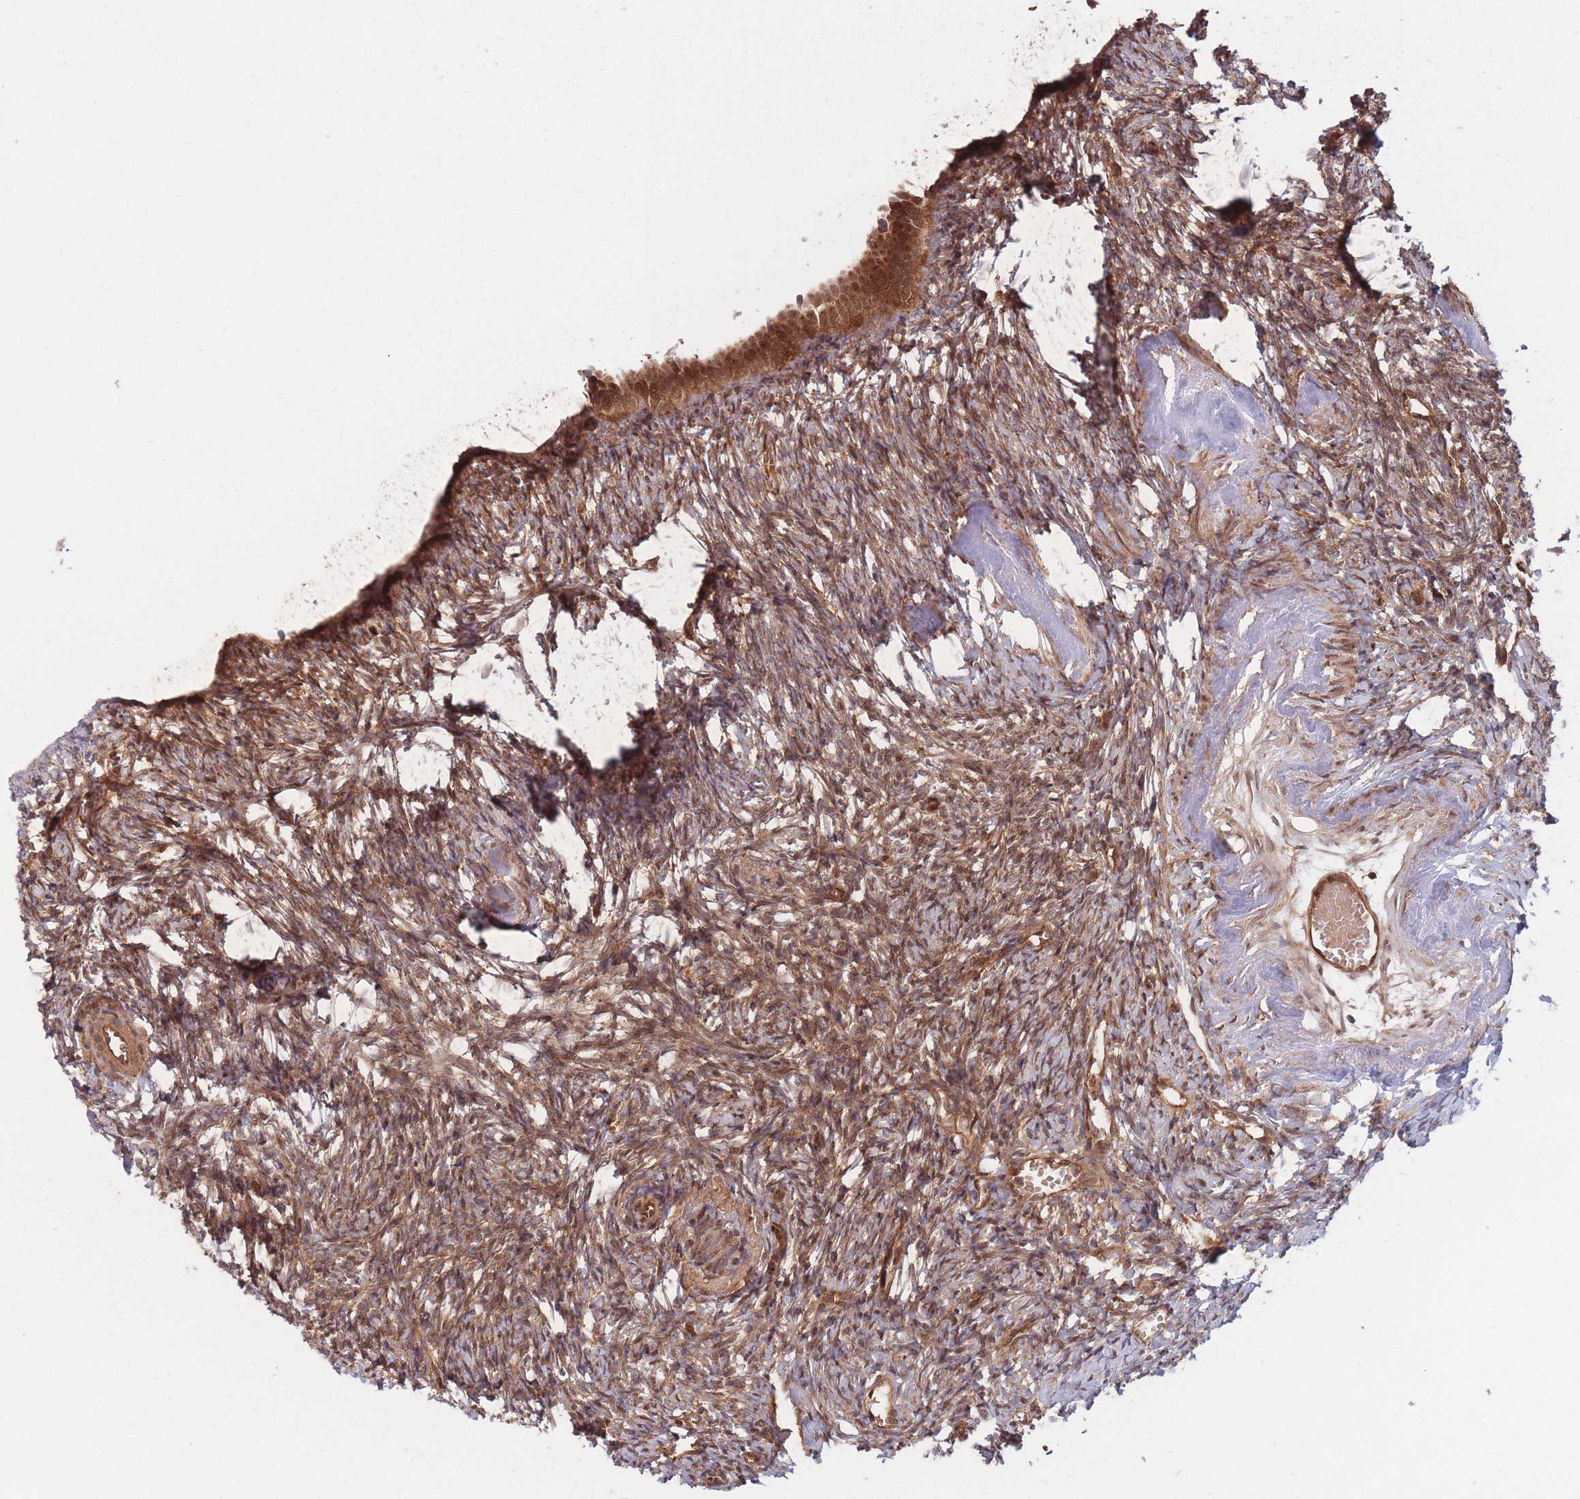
{"staining": {"intensity": "moderate", "quantity": ">75%", "location": "cytoplasmic/membranous"}, "tissue": "ovary", "cell_type": "Ovarian stroma cells", "image_type": "normal", "snomed": [{"axis": "morphology", "description": "Normal tissue, NOS"}, {"axis": "topography", "description": "Ovary"}], "caption": "This micrograph reveals immunohistochemistry (IHC) staining of benign human ovary, with medium moderate cytoplasmic/membranous staining in approximately >75% of ovarian stroma cells.", "gene": "PODXL2", "patient": {"sex": "female", "age": 51}}